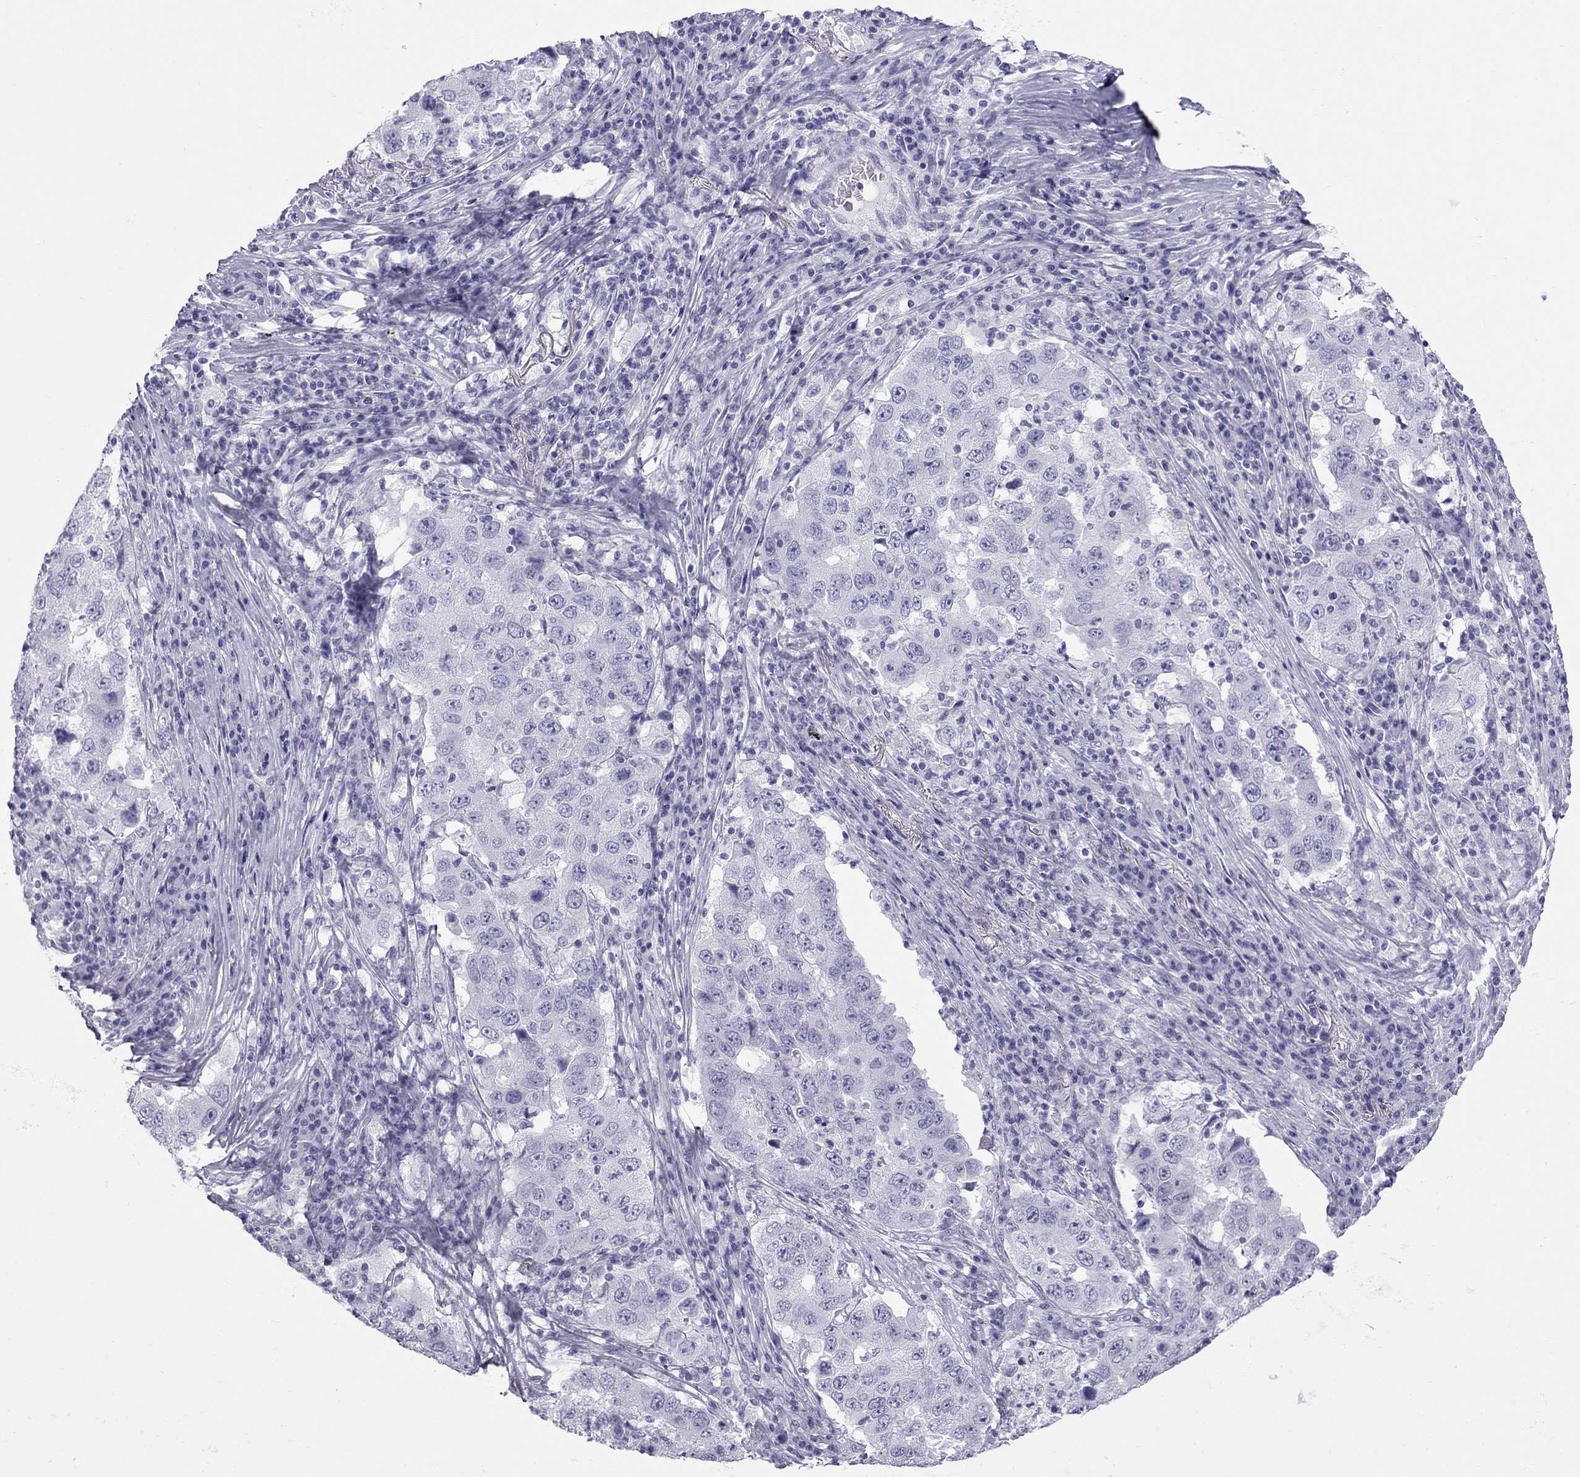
{"staining": {"intensity": "negative", "quantity": "none", "location": "none"}, "tissue": "lung cancer", "cell_type": "Tumor cells", "image_type": "cancer", "snomed": [{"axis": "morphology", "description": "Adenocarcinoma, NOS"}, {"axis": "topography", "description": "Lung"}], "caption": "The micrograph reveals no significant expression in tumor cells of lung cancer (adenocarcinoma).", "gene": "TRPM3", "patient": {"sex": "male", "age": 73}}